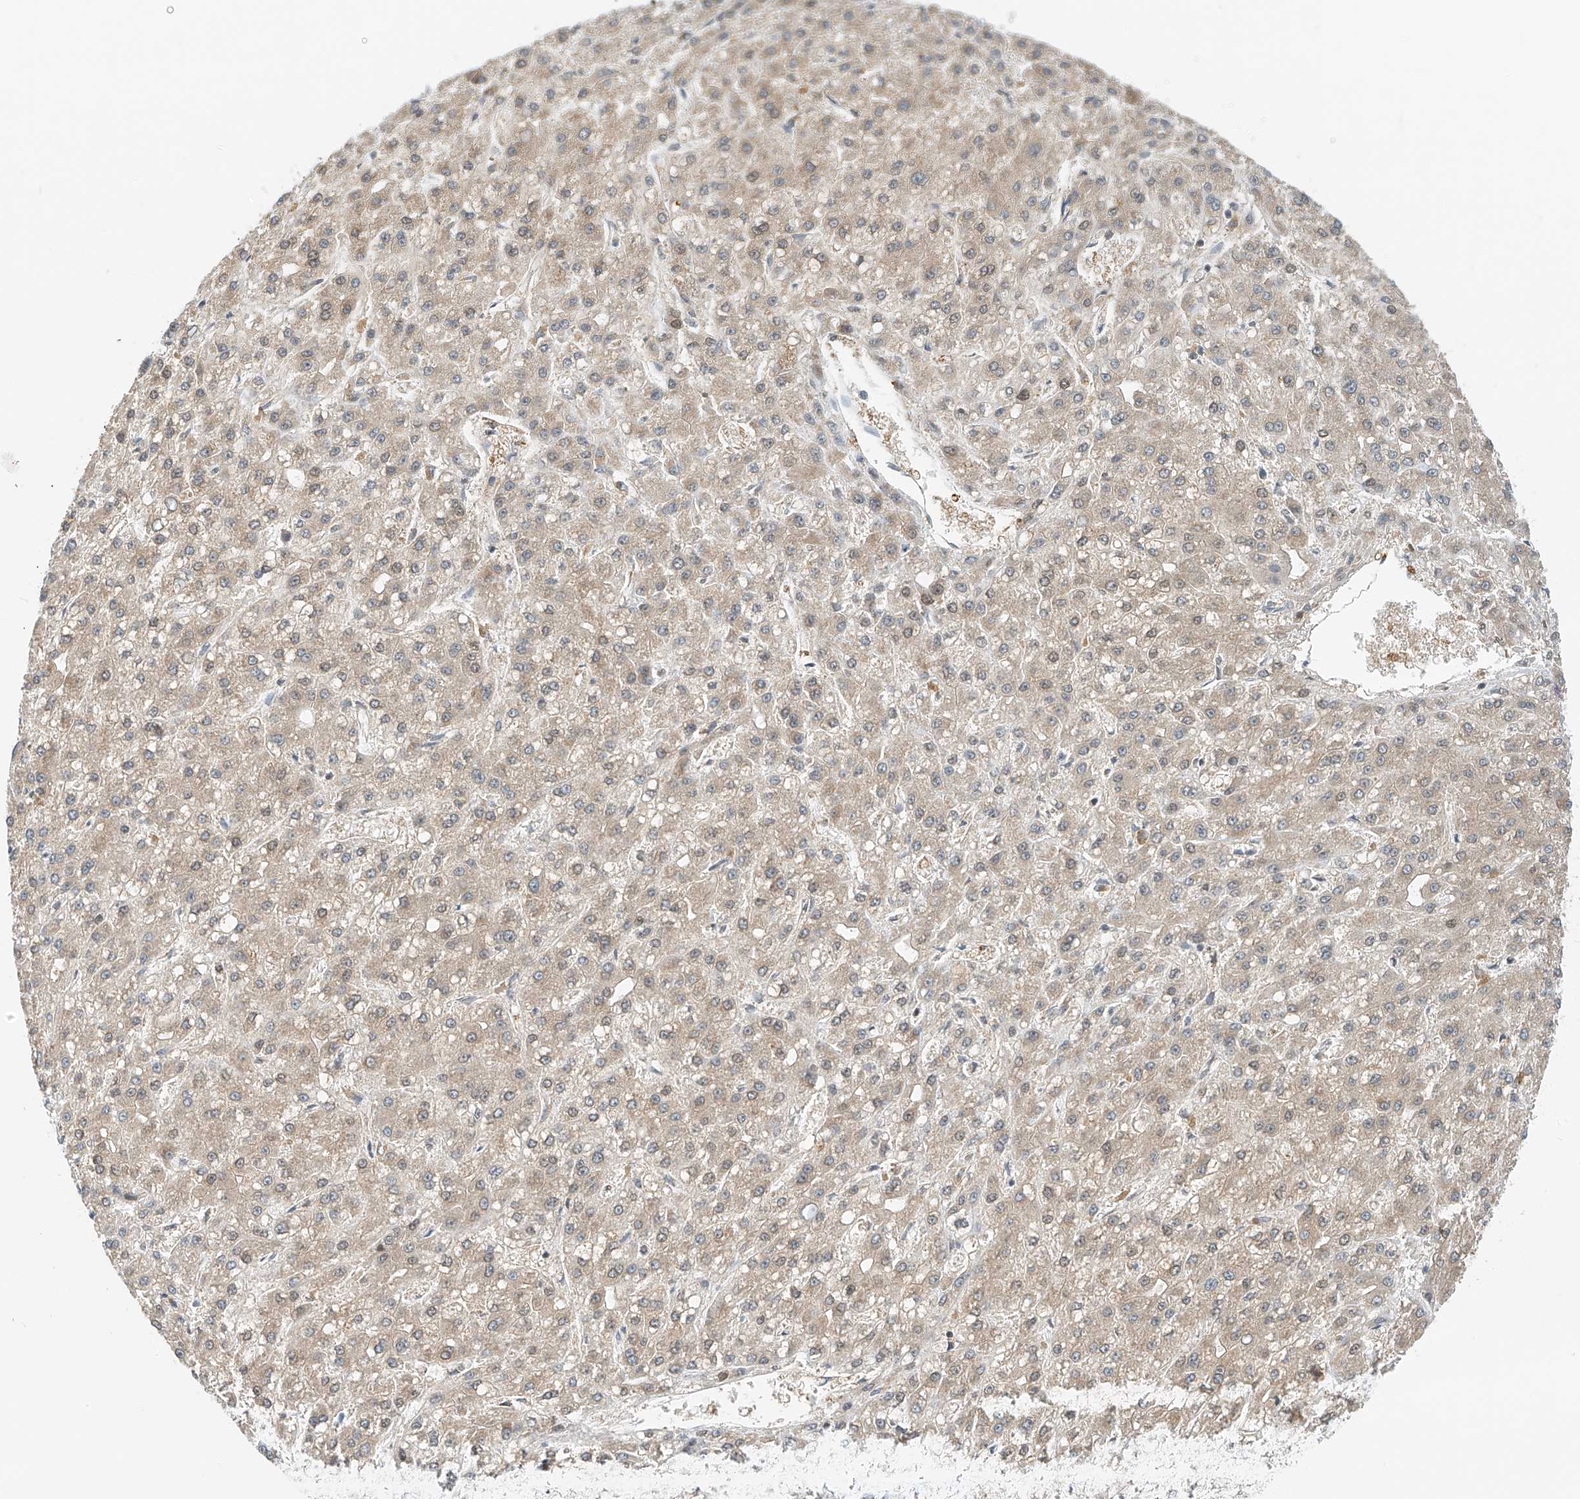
{"staining": {"intensity": "weak", "quantity": ">75%", "location": "cytoplasmic/membranous"}, "tissue": "liver cancer", "cell_type": "Tumor cells", "image_type": "cancer", "snomed": [{"axis": "morphology", "description": "Carcinoma, Hepatocellular, NOS"}, {"axis": "topography", "description": "Liver"}], "caption": "An immunohistochemistry (IHC) image of neoplastic tissue is shown. Protein staining in brown labels weak cytoplasmic/membranous positivity in liver cancer (hepatocellular carcinoma) within tumor cells. The staining was performed using DAB (3,3'-diaminobenzidine) to visualize the protein expression in brown, while the nuclei were stained in blue with hematoxylin (Magnification: 20x).", "gene": "PPA2", "patient": {"sex": "male", "age": 67}}